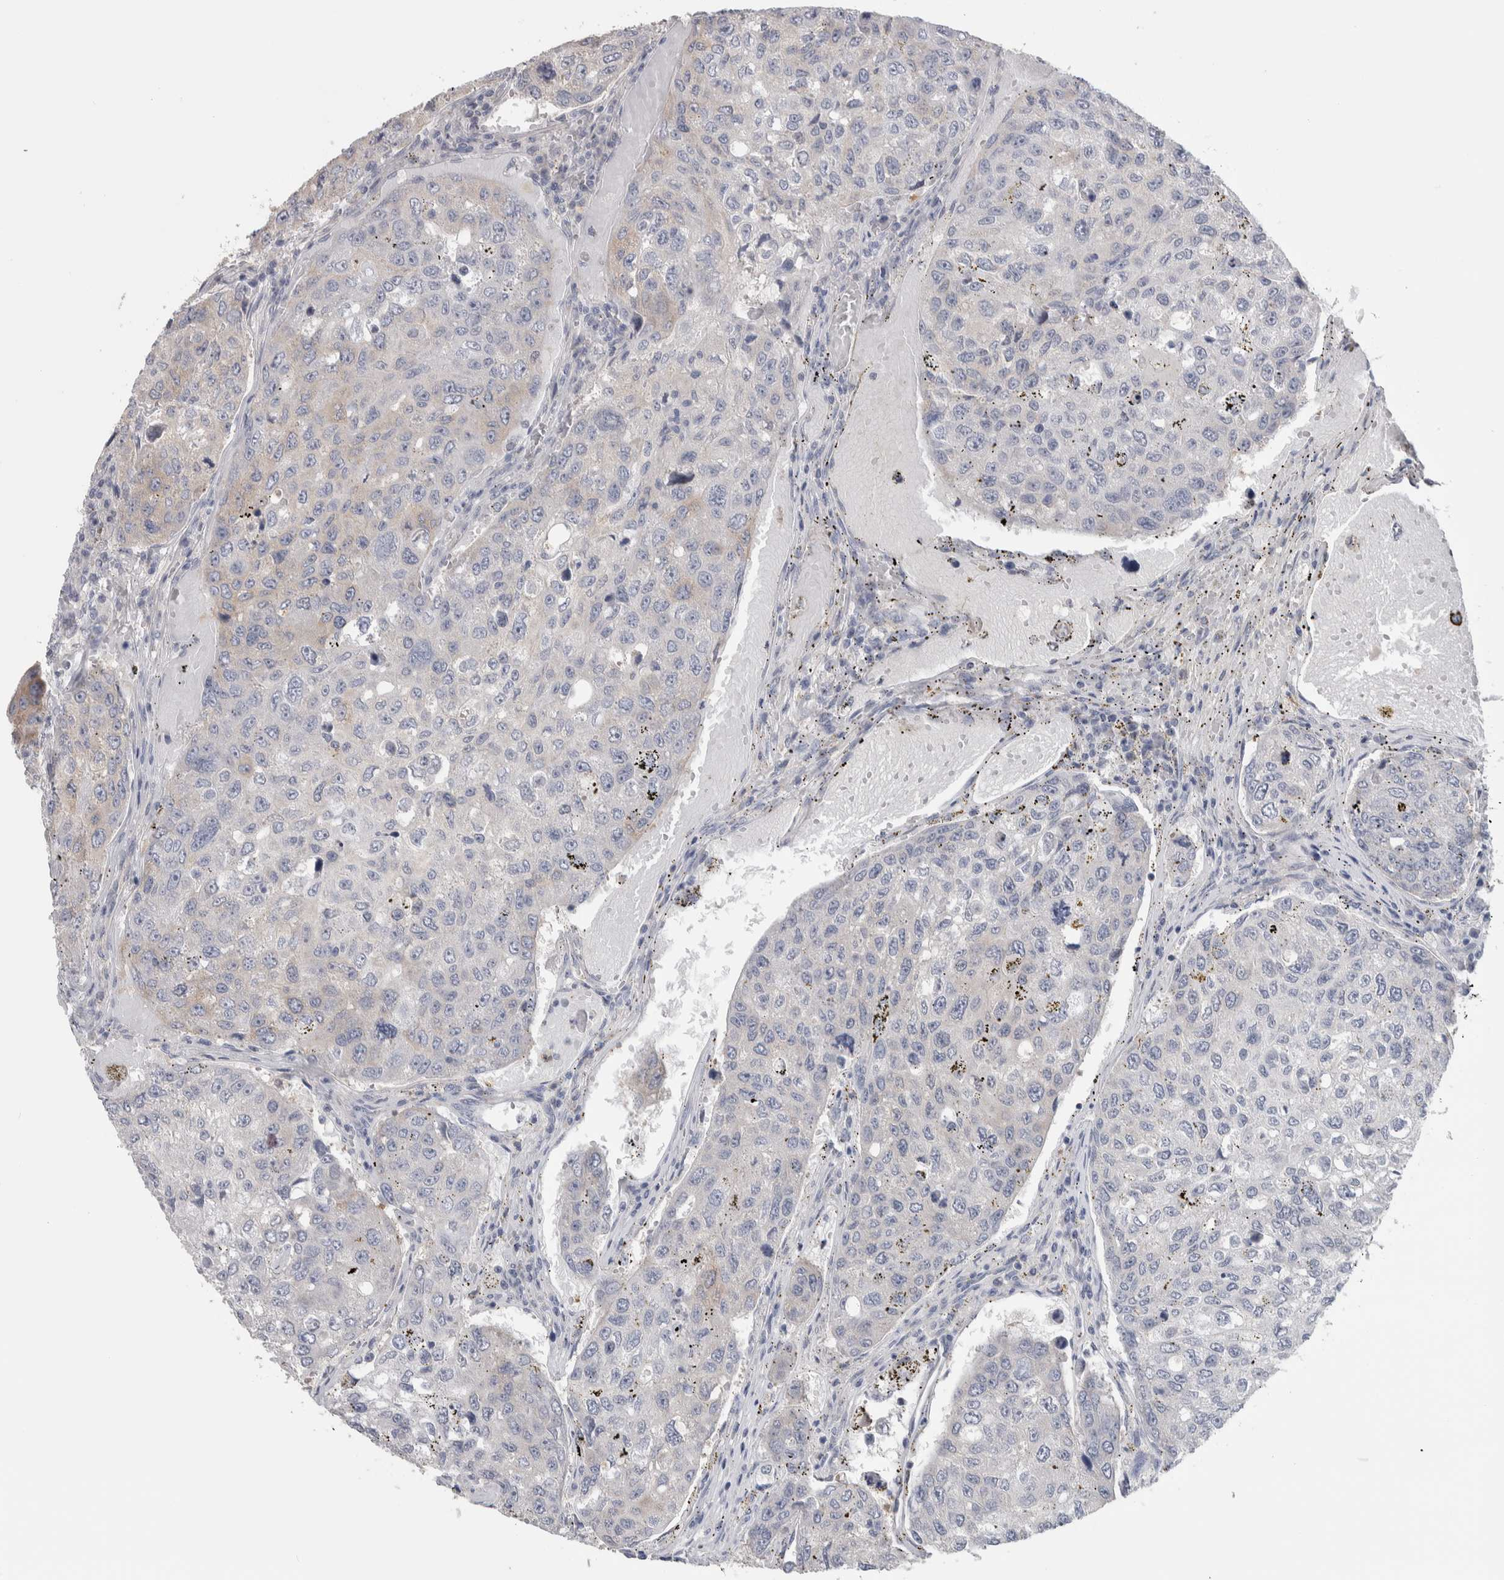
{"staining": {"intensity": "negative", "quantity": "none", "location": "none"}, "tissue": "urothelial cancer", "cell_type": "Tumor cells", "image_type": "cancer", "snomed": [{"axis": "morphology", "description": "Urothelial carcinoma, High grade"}, {"axis": "topography", "description": "Lymph node"}, {"axis": "topography", "description": "Urinary bladder"}], "caption": "Protein analysis of urothelial cancer displays no significant expression in tumor cells. (DAB IHC with hematoxylin counter stain).", "gene": "GPHN", "patient": {"sex": "male", "age": 51}}